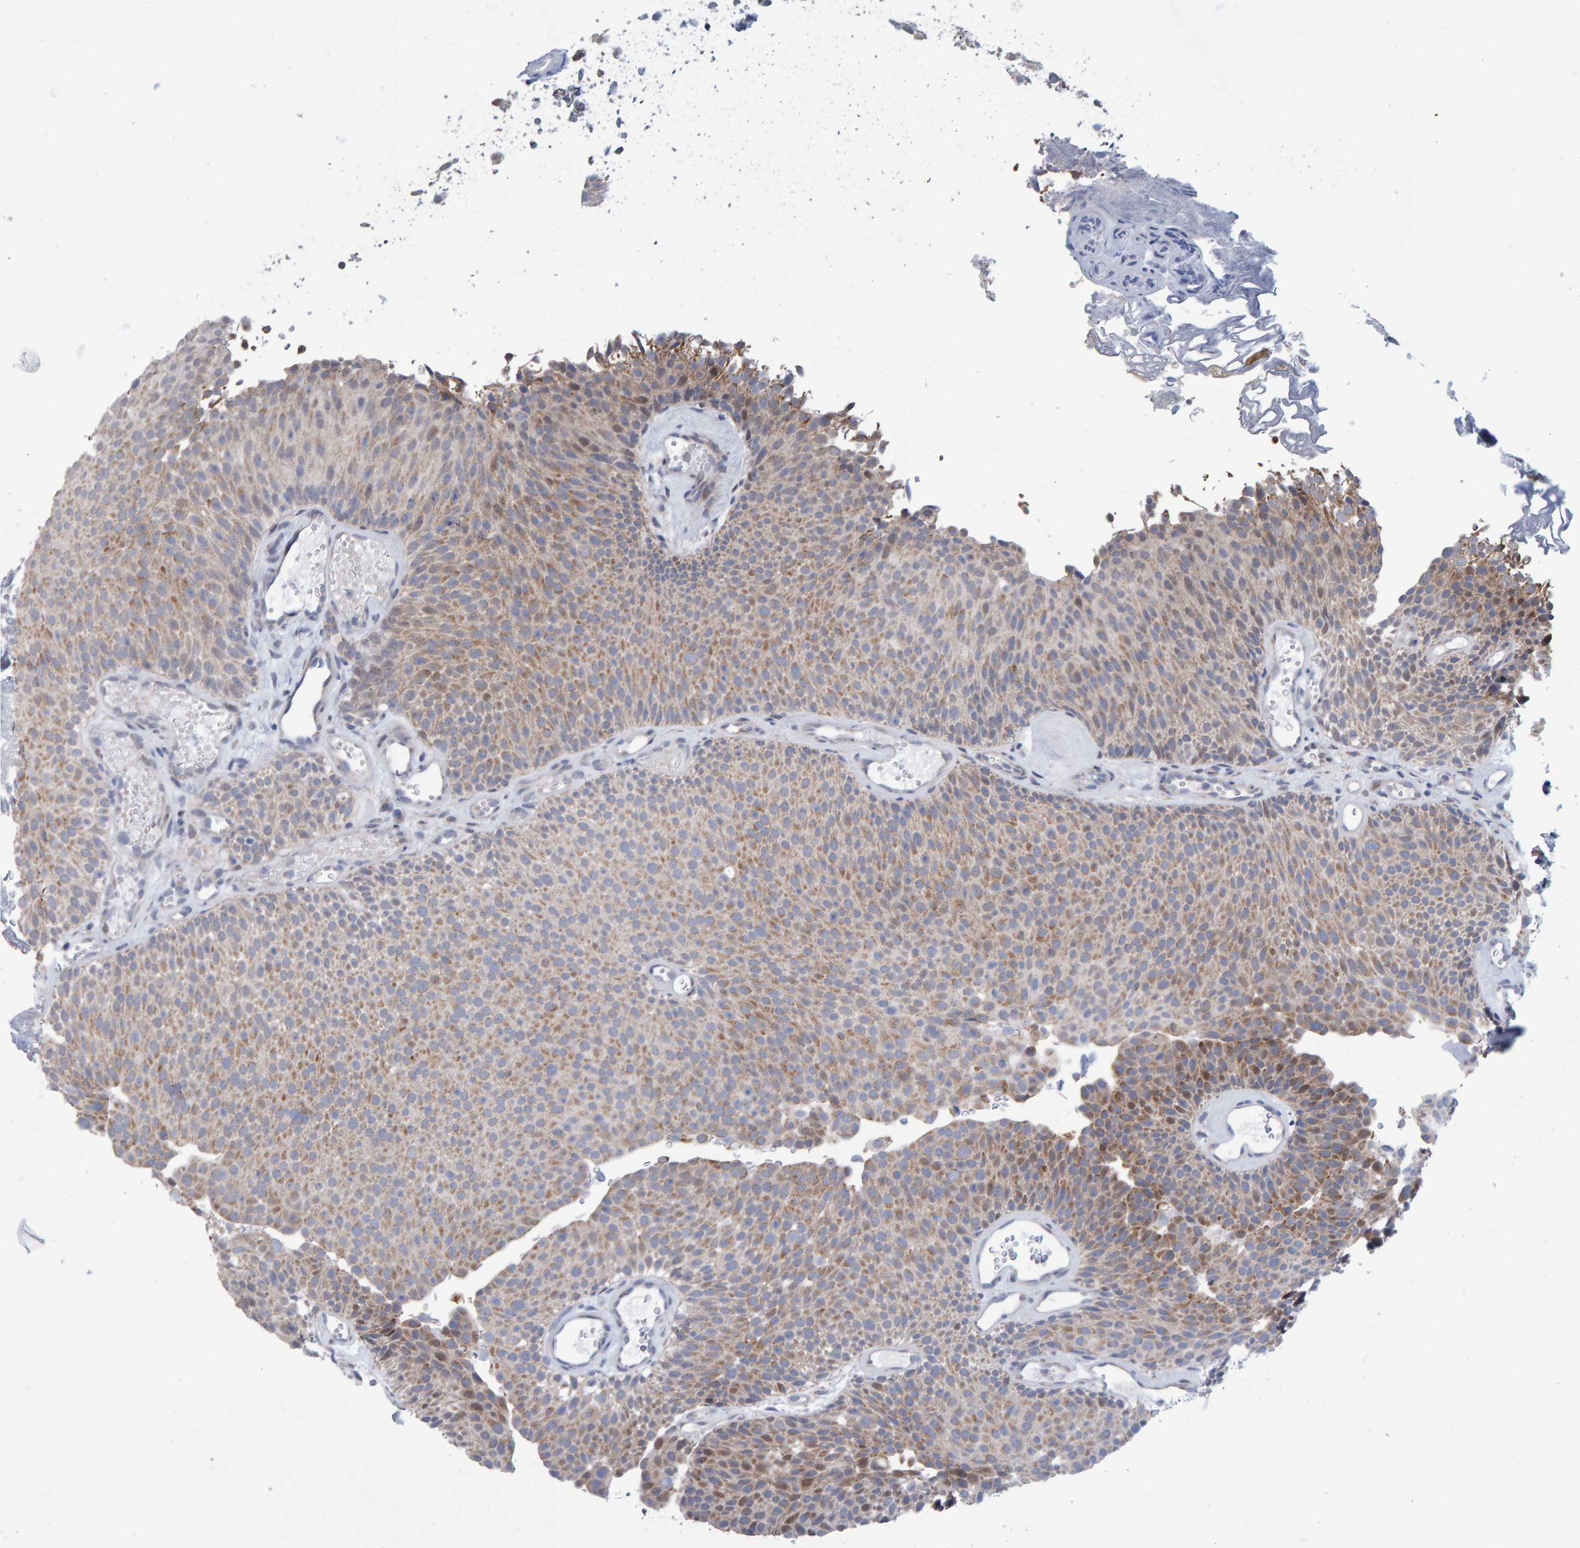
{"staining": {"intensity": "moderate", "quantity": "25%-75%", "location": "cytoplasmic/membranous"}, "tissue": "urothelial cancer", "cell_type": "Tumor cells", "image_type": "cancer", "snomed": [{"axis": "morphology", "description": "Urothelial carcinoma, Low grade"}, {"axis": "topography", "description": "Urinary bladder"}], "caption": "Immunohistochemistry (IHC) micrograph of human urothelial cancer stained for a protein (brown), which reveals medium levels of moderate cytoplasmic/membranous staining in approximately 25%-75% of tumor cells.", "gene": "USP43", "patient": {"sex": "male", "age": 78}}